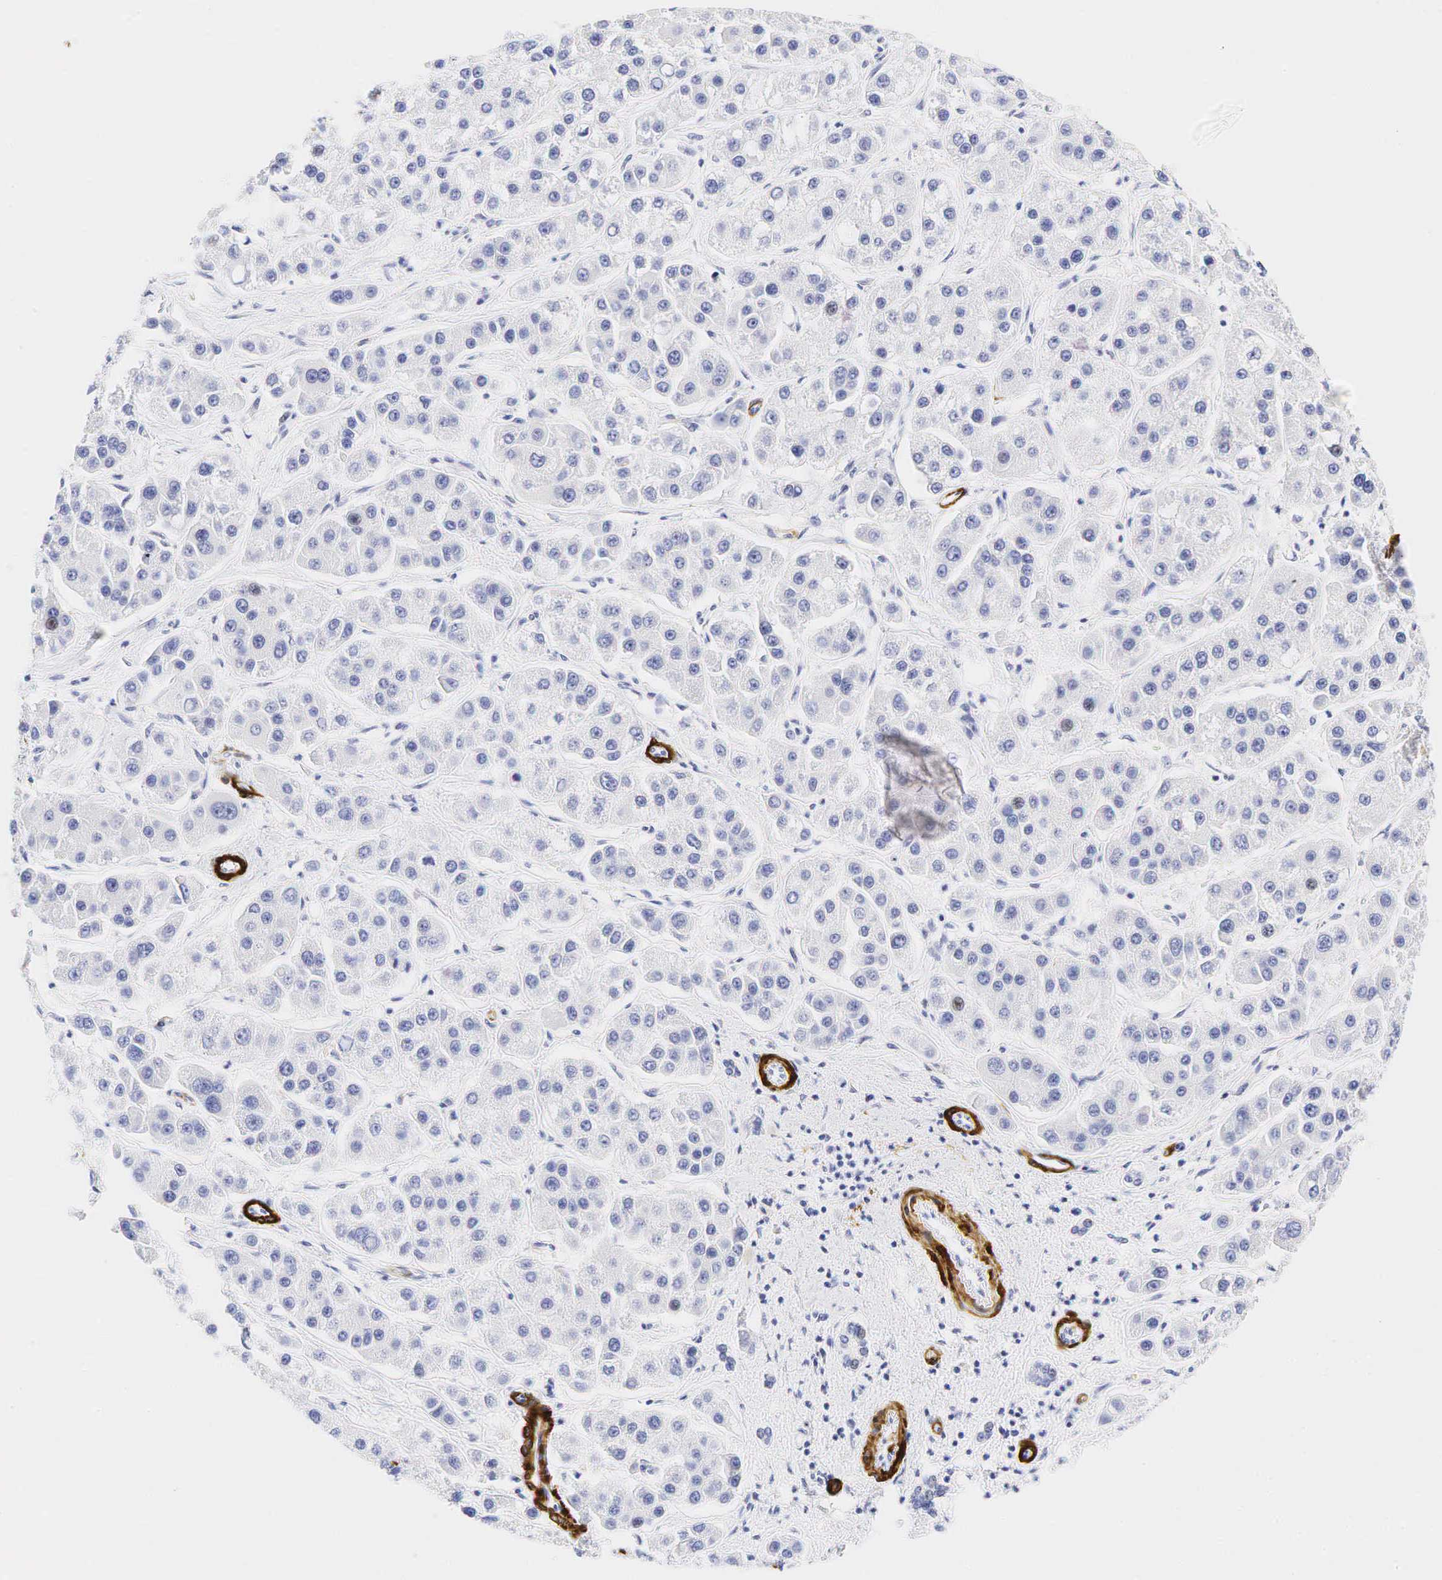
{"staining": {"intensity": "negative", "quantity": "none", "location": "none"}, "tissue": "liver cancer", "cell_type": "Tumor cells", "image_type": "cancer", "snomed": [{"axis": "morphology", "description": "Carcinoma, Hepatocellular, NOS"}, {"axis": "topography", "description": "Liver"}], "caption": "This is a histopathology image of IHC staining of hepatocellular carcinoma (liver), which shows no expression in tumor cells. (Immunohistochemistry, brightfield microscopy, high magnification).", "gene": "CALD1", "patient": {"sex": "female", "age": 85}}